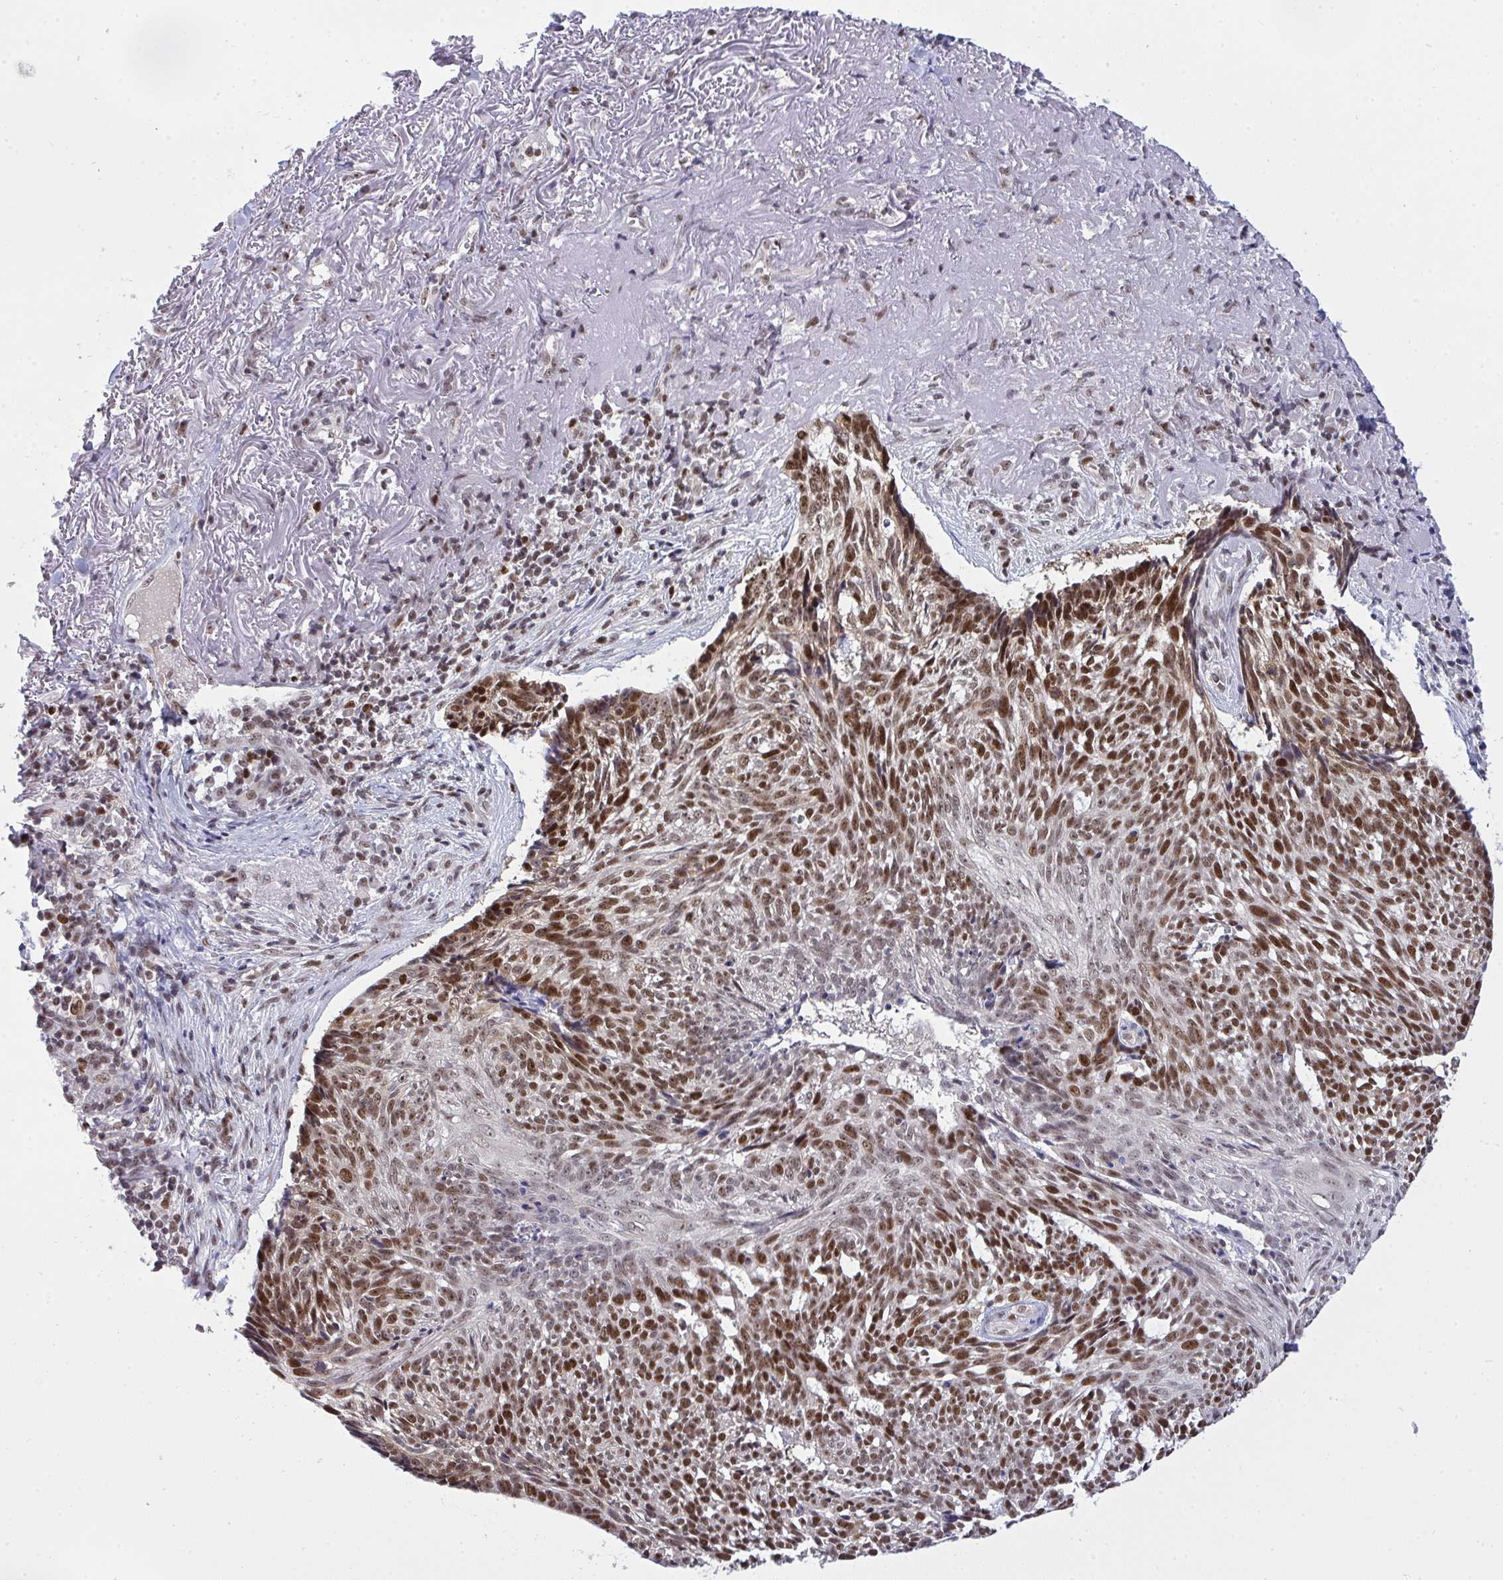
{"staining": {"intensity": "moderate", "quantity": ">75%", "location": "nuclear"}, "tissue": "skin cancer", "cell_type": "Tumor cells", "image_type": "cancer", "snomed": [{"axis": "morphology", "description": "Basal cell carcinoma"}, {"axis": "topography", "description": "Skin"}, {"axis": "topography", "description": "Skin of face"}], "caption": "Skin cancer stained with a brown dye displays moderate nuclear positive expression in about >75% of tumor cells.", "gene": "RFC4", "patient": {"sex": "female", "age": 95}}